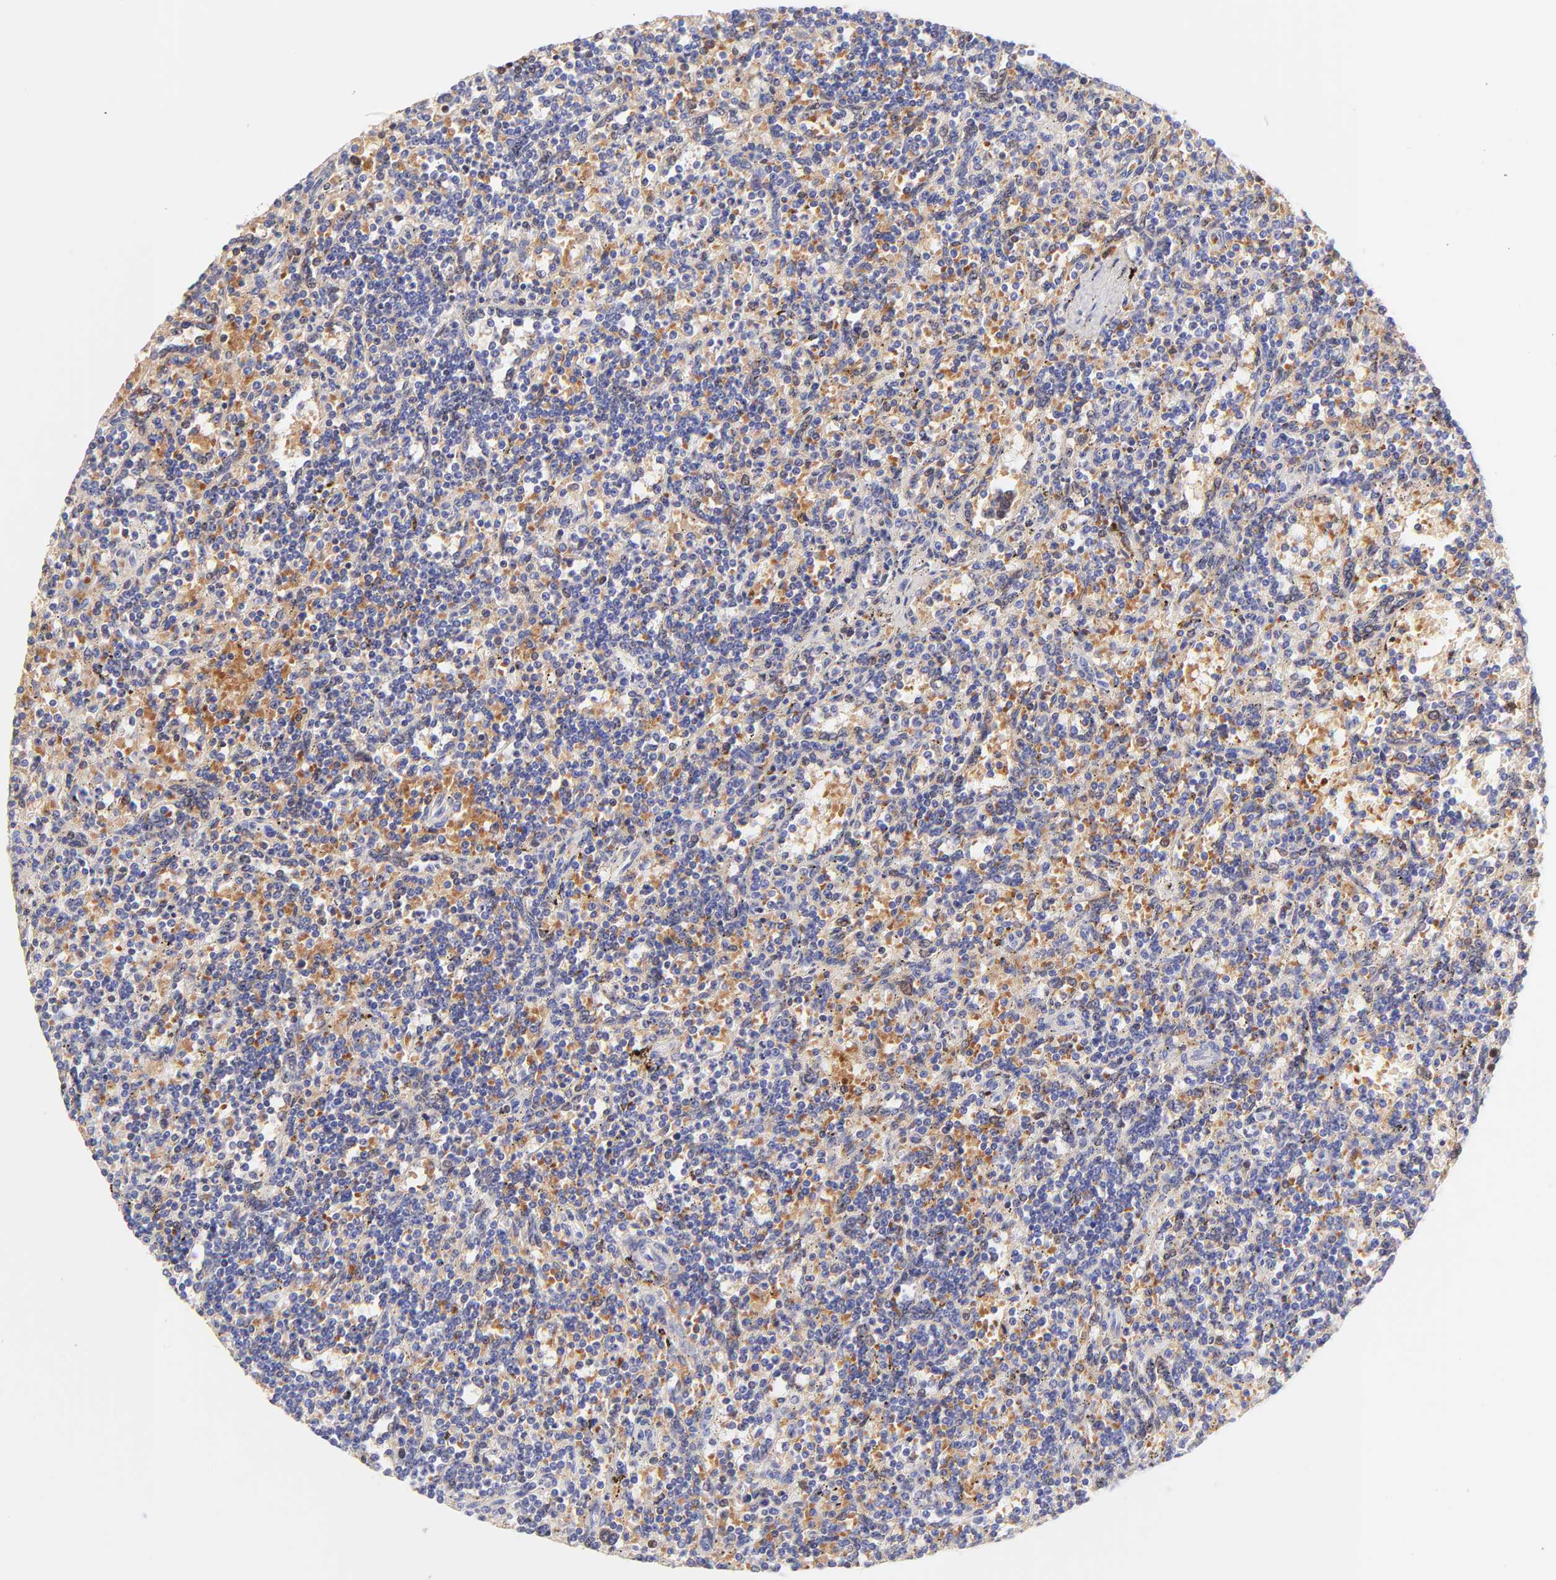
{"staining": {"intensity": "moderate", "quantity": "<25%", "location": "cytoplasmic/membranous"}, "tissue": "lymphoma", "cell_type": "Tumor cells", "image_type": "cancer", "snomed": [{"axis": "morphology", "description": "Malignant lymphoma, non-Hodgkin's type, Low grade"}, {"axis": "topography", "description": "Spleen"}], "caption": "Brown immunohistochemical staining in lymphoma reveals moderate cytoplasmic/membranous positivity in approximately <25% of tumor cells.", "gene": "FRMPD3", "patient": {"sex": "male", "age": 73}}